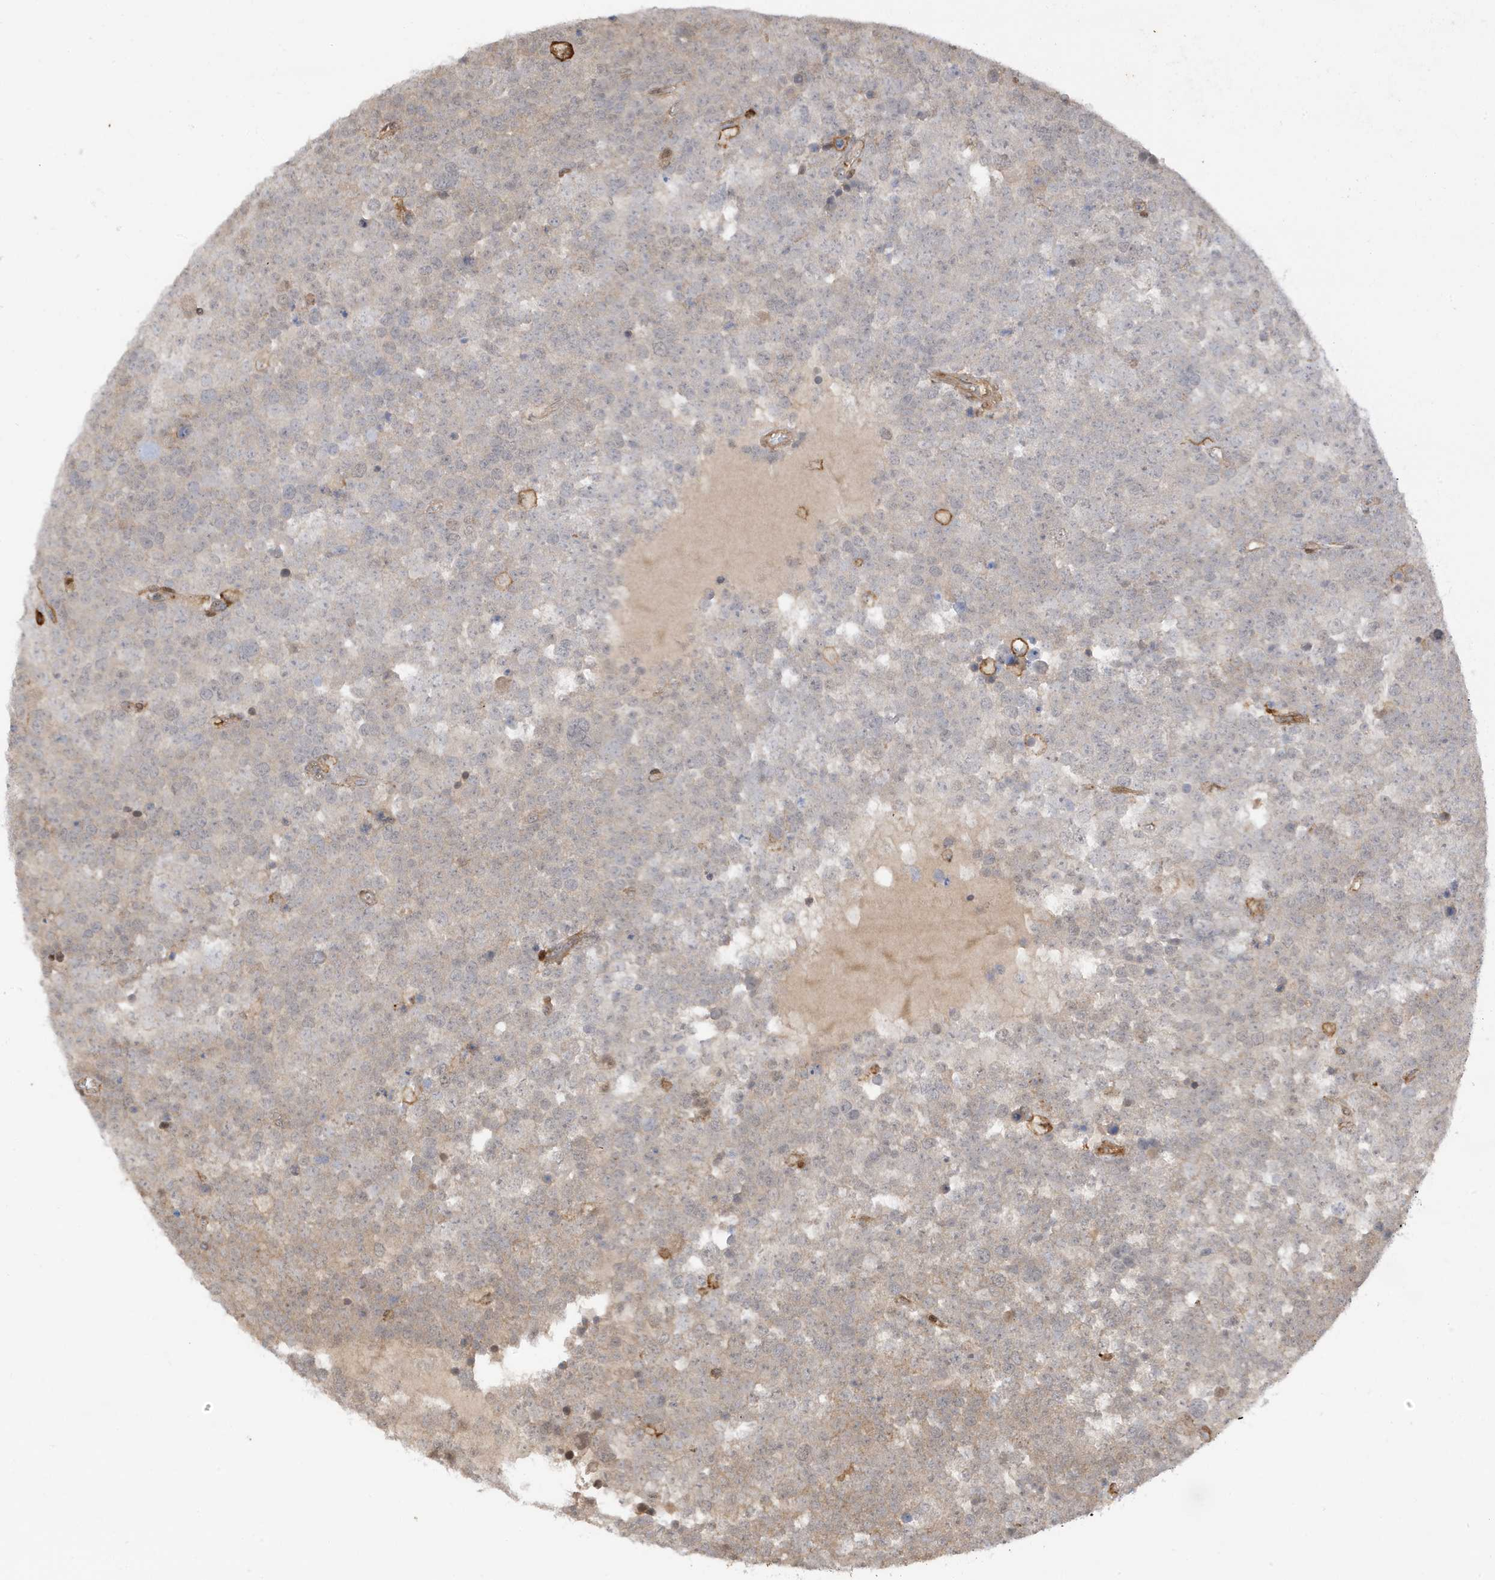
{"staining": {"intensity": "negative", "quantity": "none", "location": "none"}, "tissue": "testis cancer", "cell_type": "Tumor cells", "image_type": "cancer", "snomed": [{"axis": "morphology", "description": "Seminoma, NOS"}, {"axis": "topography", "description": "Testis"}], "caption": "Immunohistochemistry micrograph of human seminoma (testis) stained for a protein (brown), which exhibits no positivity in tumor cells.", "gene": "PHACTR2", "patient": {"sex": "male", "age": 71}}